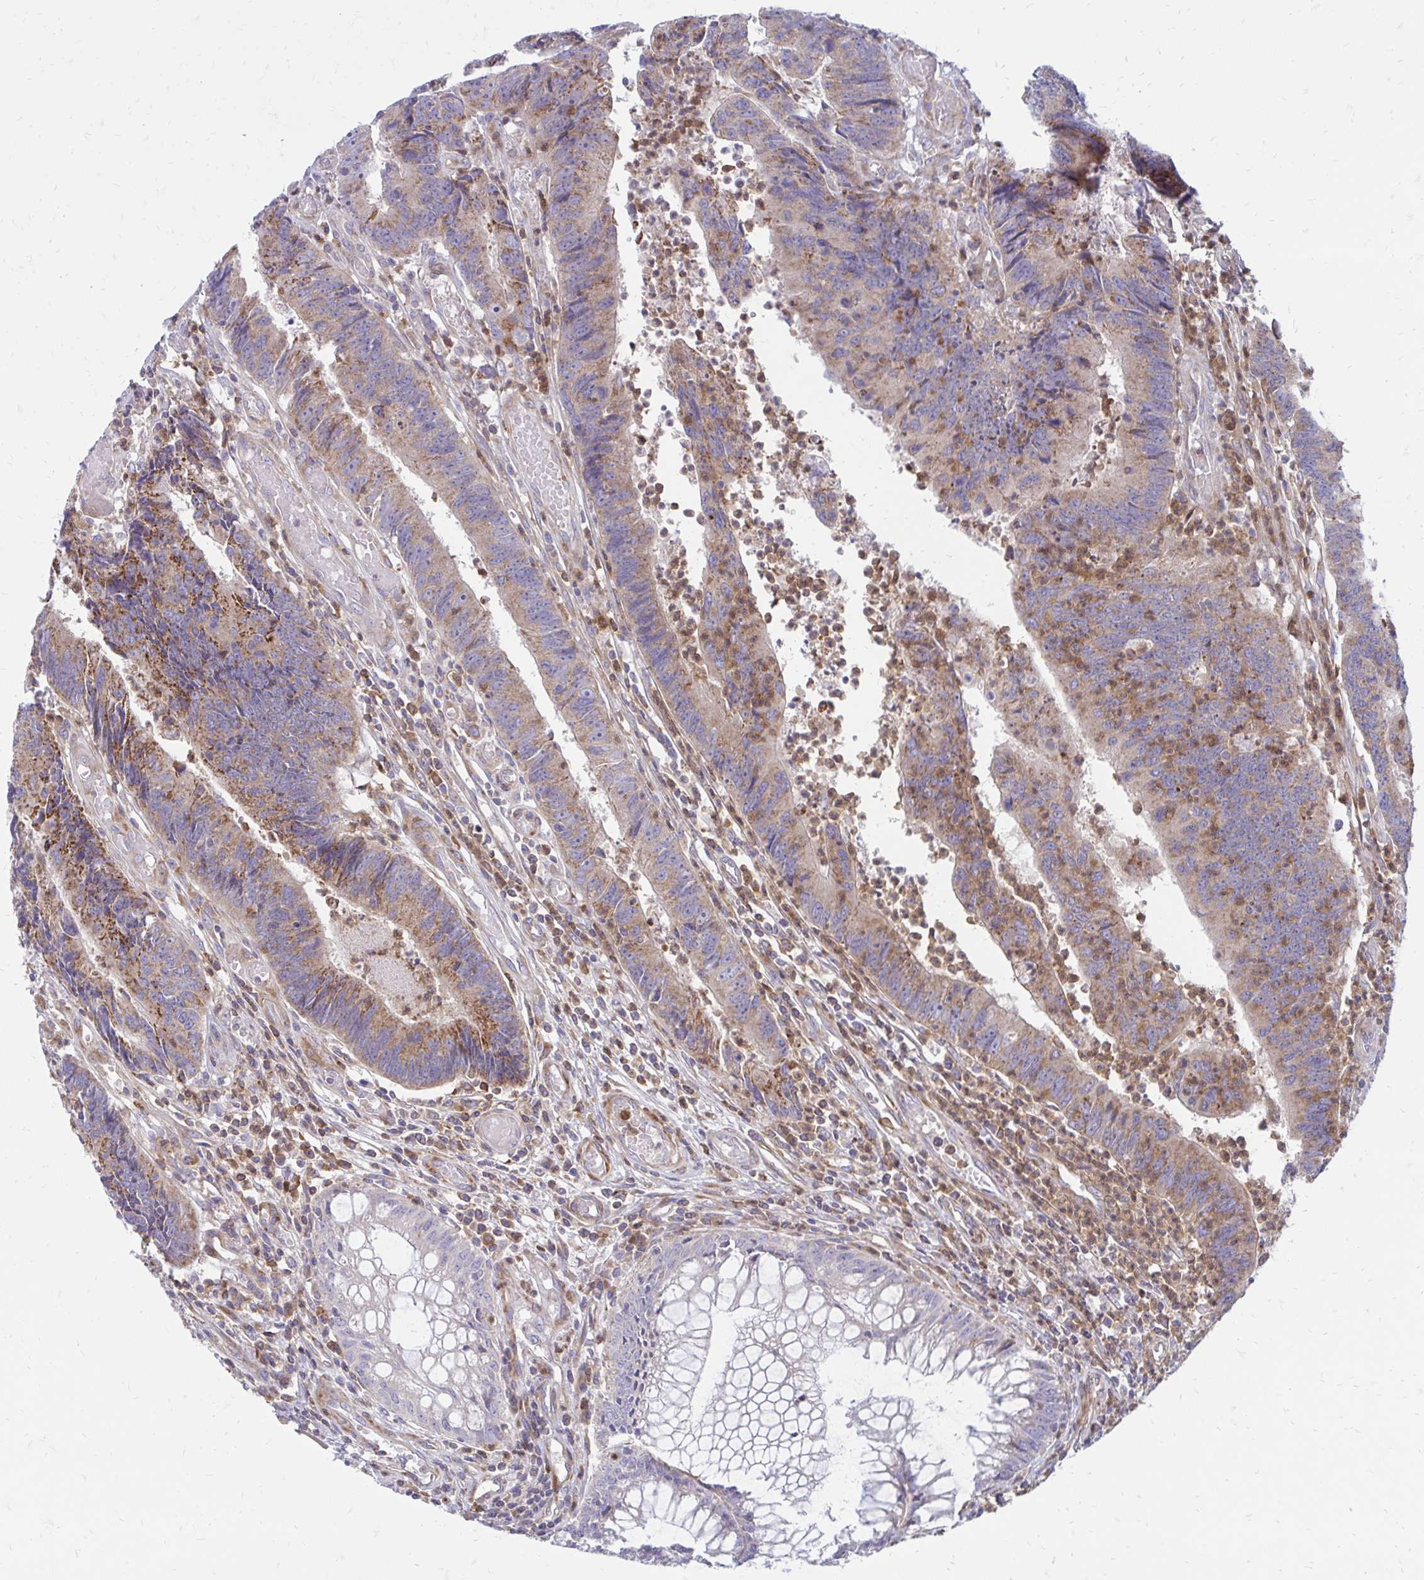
{"staining": {"intensity": "moderate", "quantity": "25%-75%", "location": "cytoplasmic/membranous"}, "tissue": "colorectal cancer", "cell_type": "Tumor cells", "image_type": "cancer", "snomed": [{"axis": "morphology", "description": "Adenocarcinoma, NOS"}, {"axis": "topography", "description": "Colon"}], "caption": "Immunohistochemistry micrograph of adenocarcinoma (colorectal) stained for a protein (brown), which demonstrates medium levels of moderate cytoplasmic/membranous staining in approximately 25%-75% of tumor cells.", "gene": "ASAP1", "patient": {"sex": "female", "age": 67}}